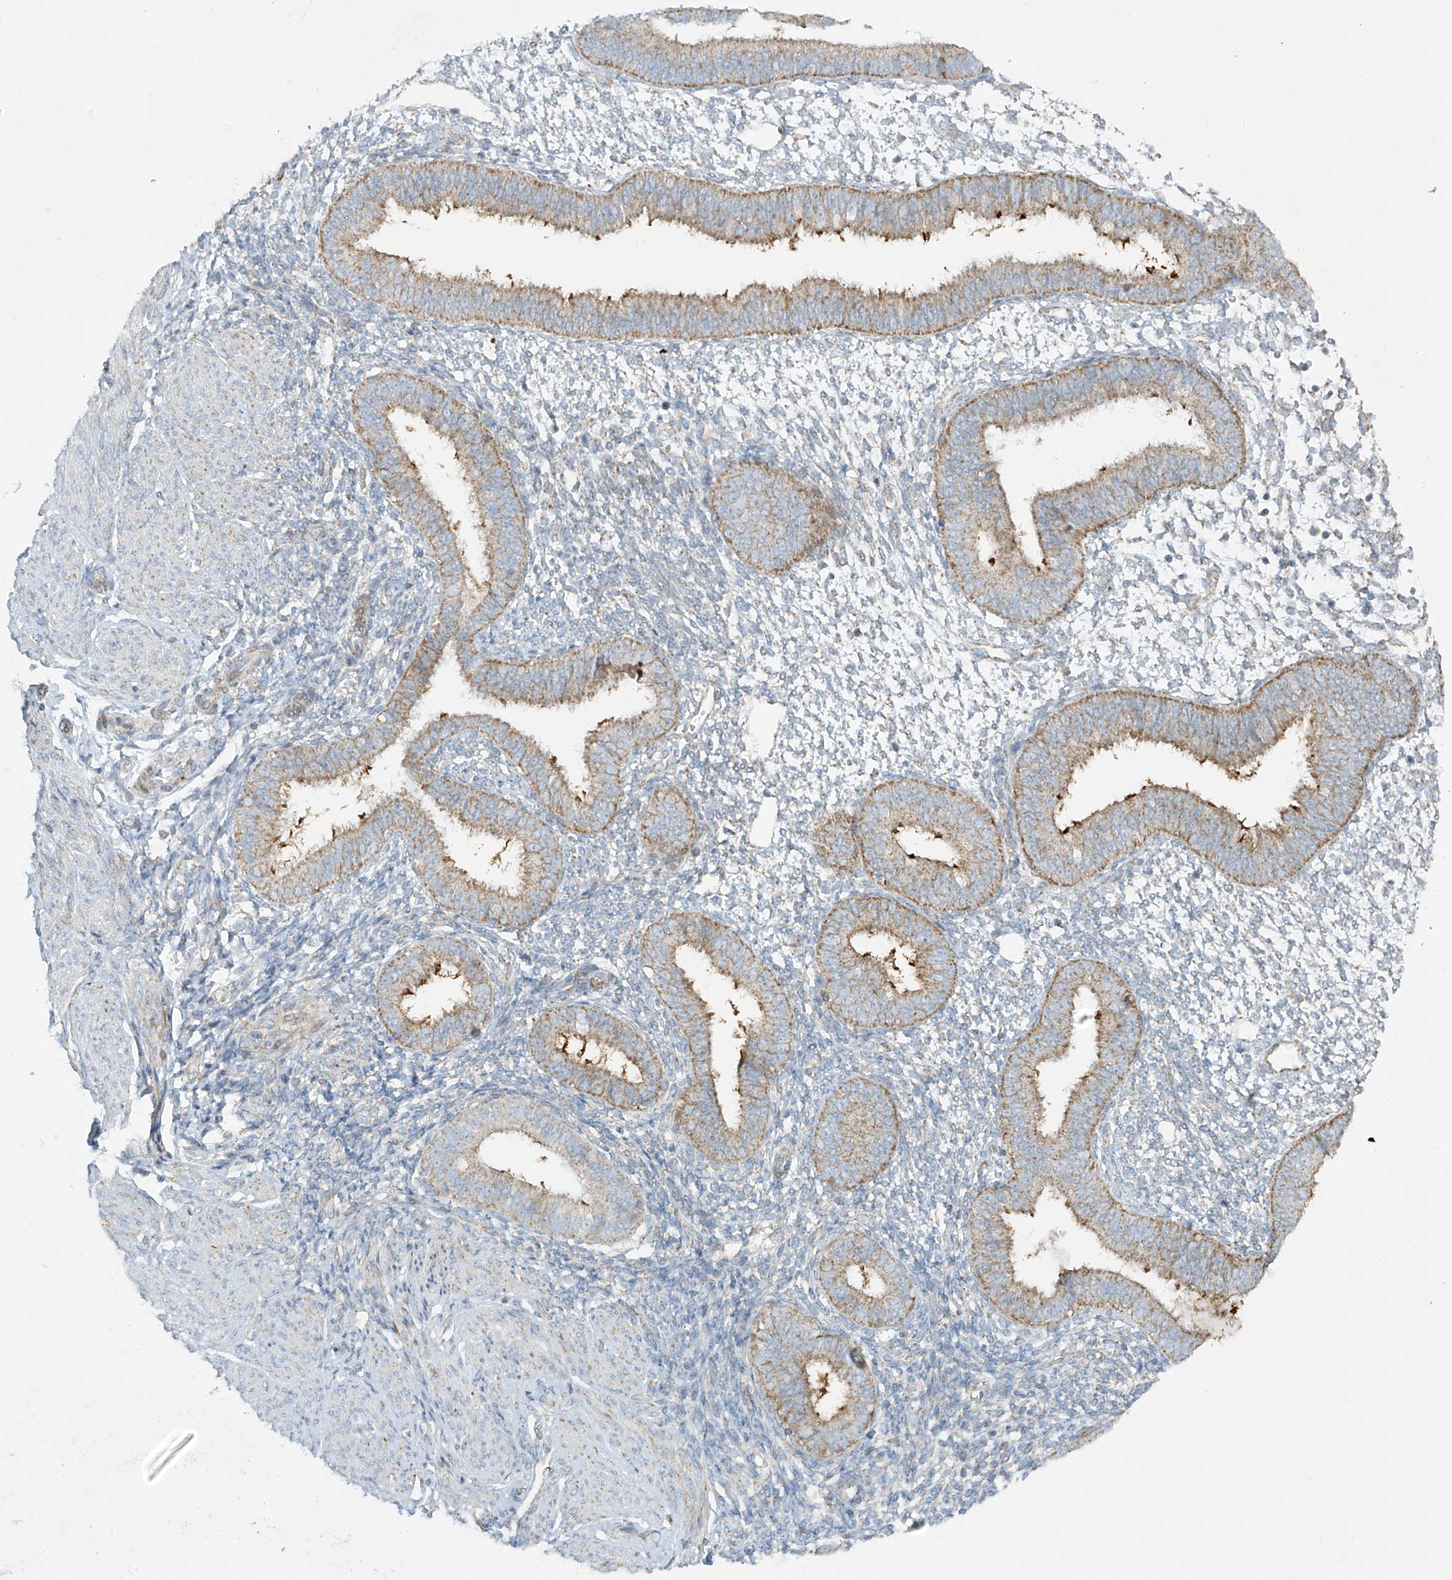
{"staining": {"intensity": "moderate", "quantity": "<25%", "location": "cytoplasmic/membranous"}, "tissue": "endometrium", "cell_type": "Cells in endometrial stroma", "image_type": "normal", "snomed": [{"axis": "morphology", "description": "Normal tissue, NOS"}, {"axis": "topography", "description": "Uterus"}, {"axis": "topography", "description": "Endometrium"}], "caption": "Endometrium was stained to show a protein in brown. There is low levels of moderate cytoplasmic/membranous staining in about <25% of cells in endometrial stroma. Immunohistochemistry stains the protein in brown and the nuclei are stained blue.", "gene": "SMDT1", "patient": {"sex": "female", "age": 48}}